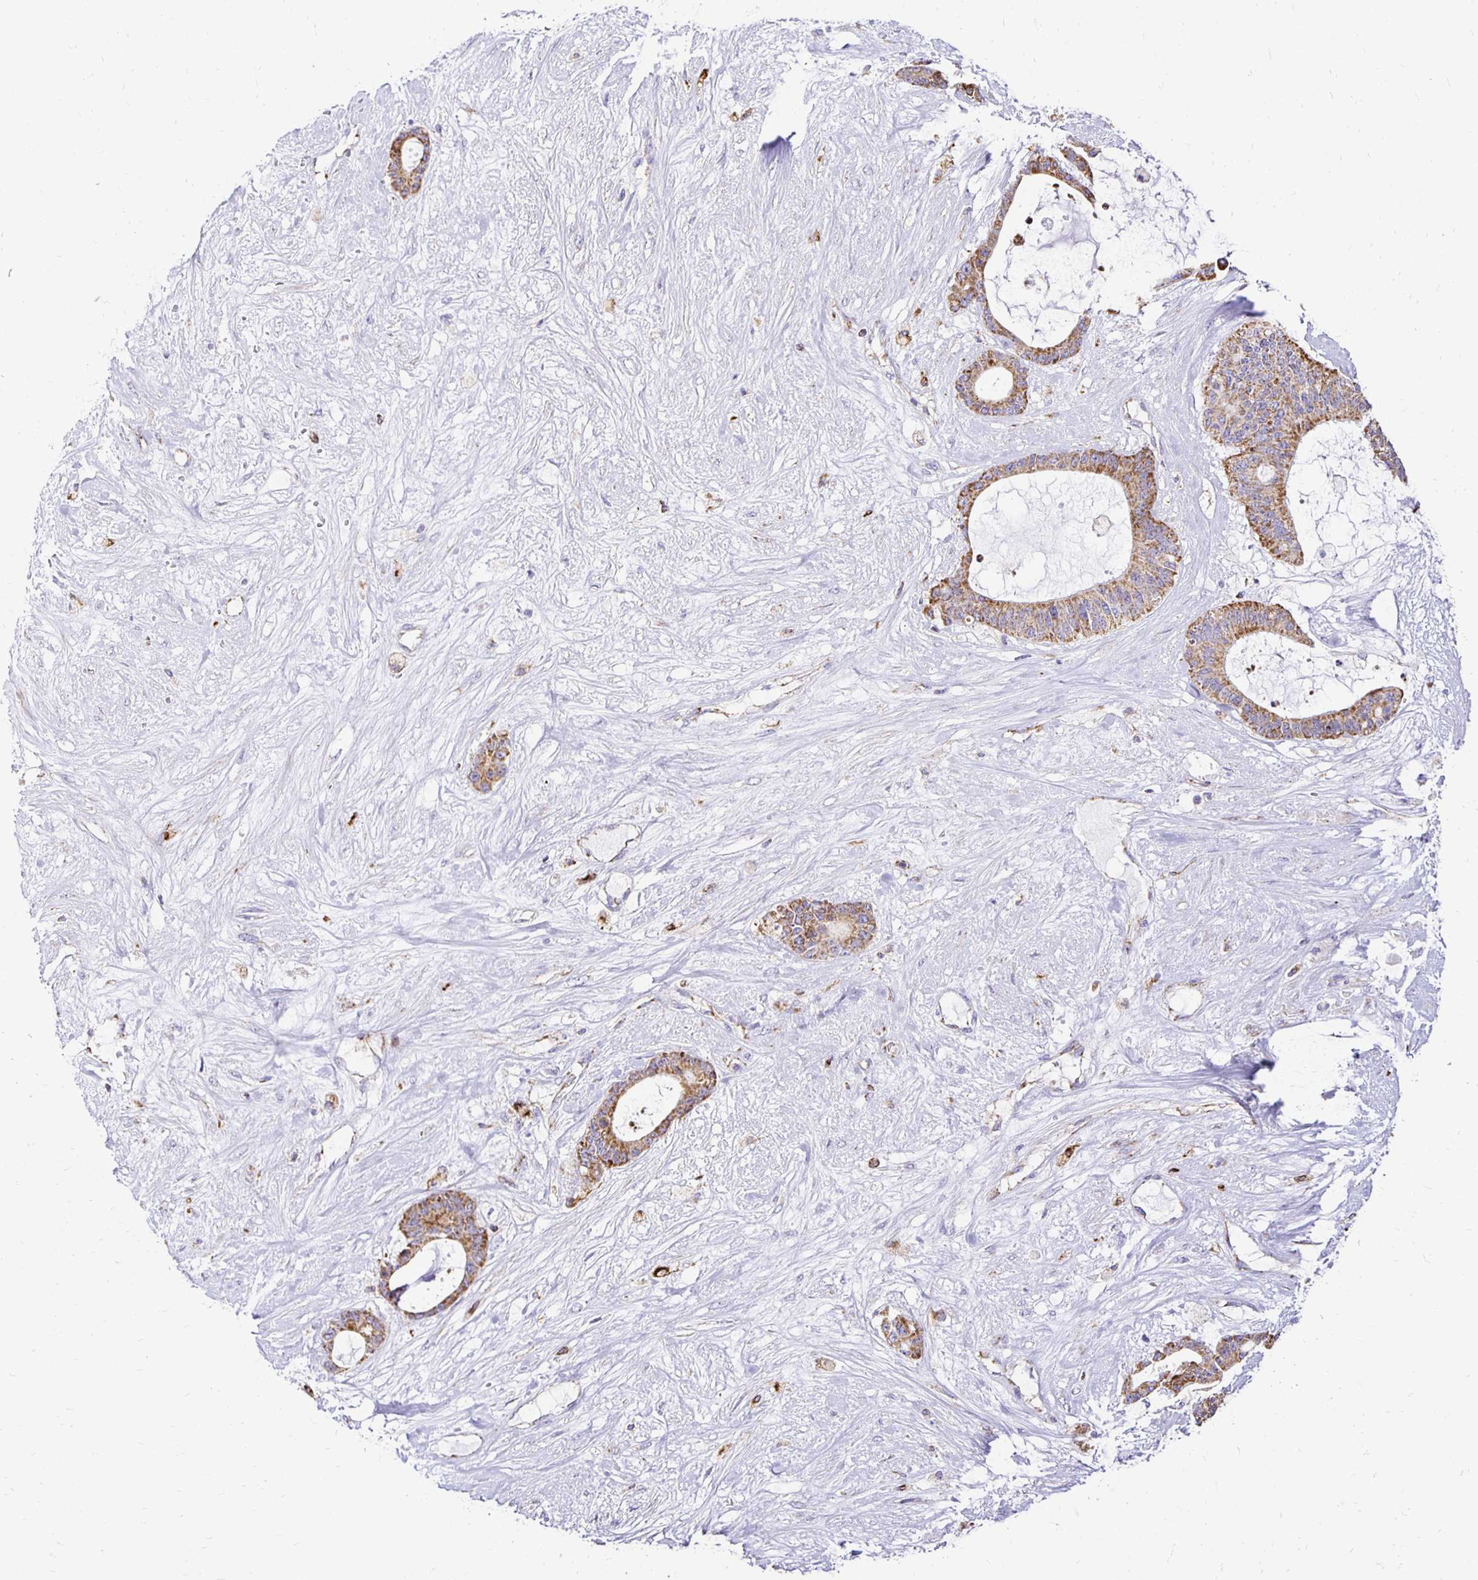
{"staining": {"intensity": "moderate", "quantity": ">75%", "location": "cytoplasmic/membranous"}, "tissue": "liver cancer", "cell_type": "Tumor cells", "image_type": "cancer", "snomed": [{"axis": "morphology", "description": "Normal tissue, NOS"}, {"axis": "morphology", "description": "Cholangiocarcinoma"}, {"axis": "topography", "description": "Liver"}, {"axis": "topography", "description": "Peripheral nerve tissue"}], "caption": "Liver cancer (cholangiocarcinoma) tissue demonstrates moderate cytoplasmic/membranous expression in approximately >75% of tumor cells", "gene": "PLAAT2", "patient": {"sex": "female", "age": 73}}